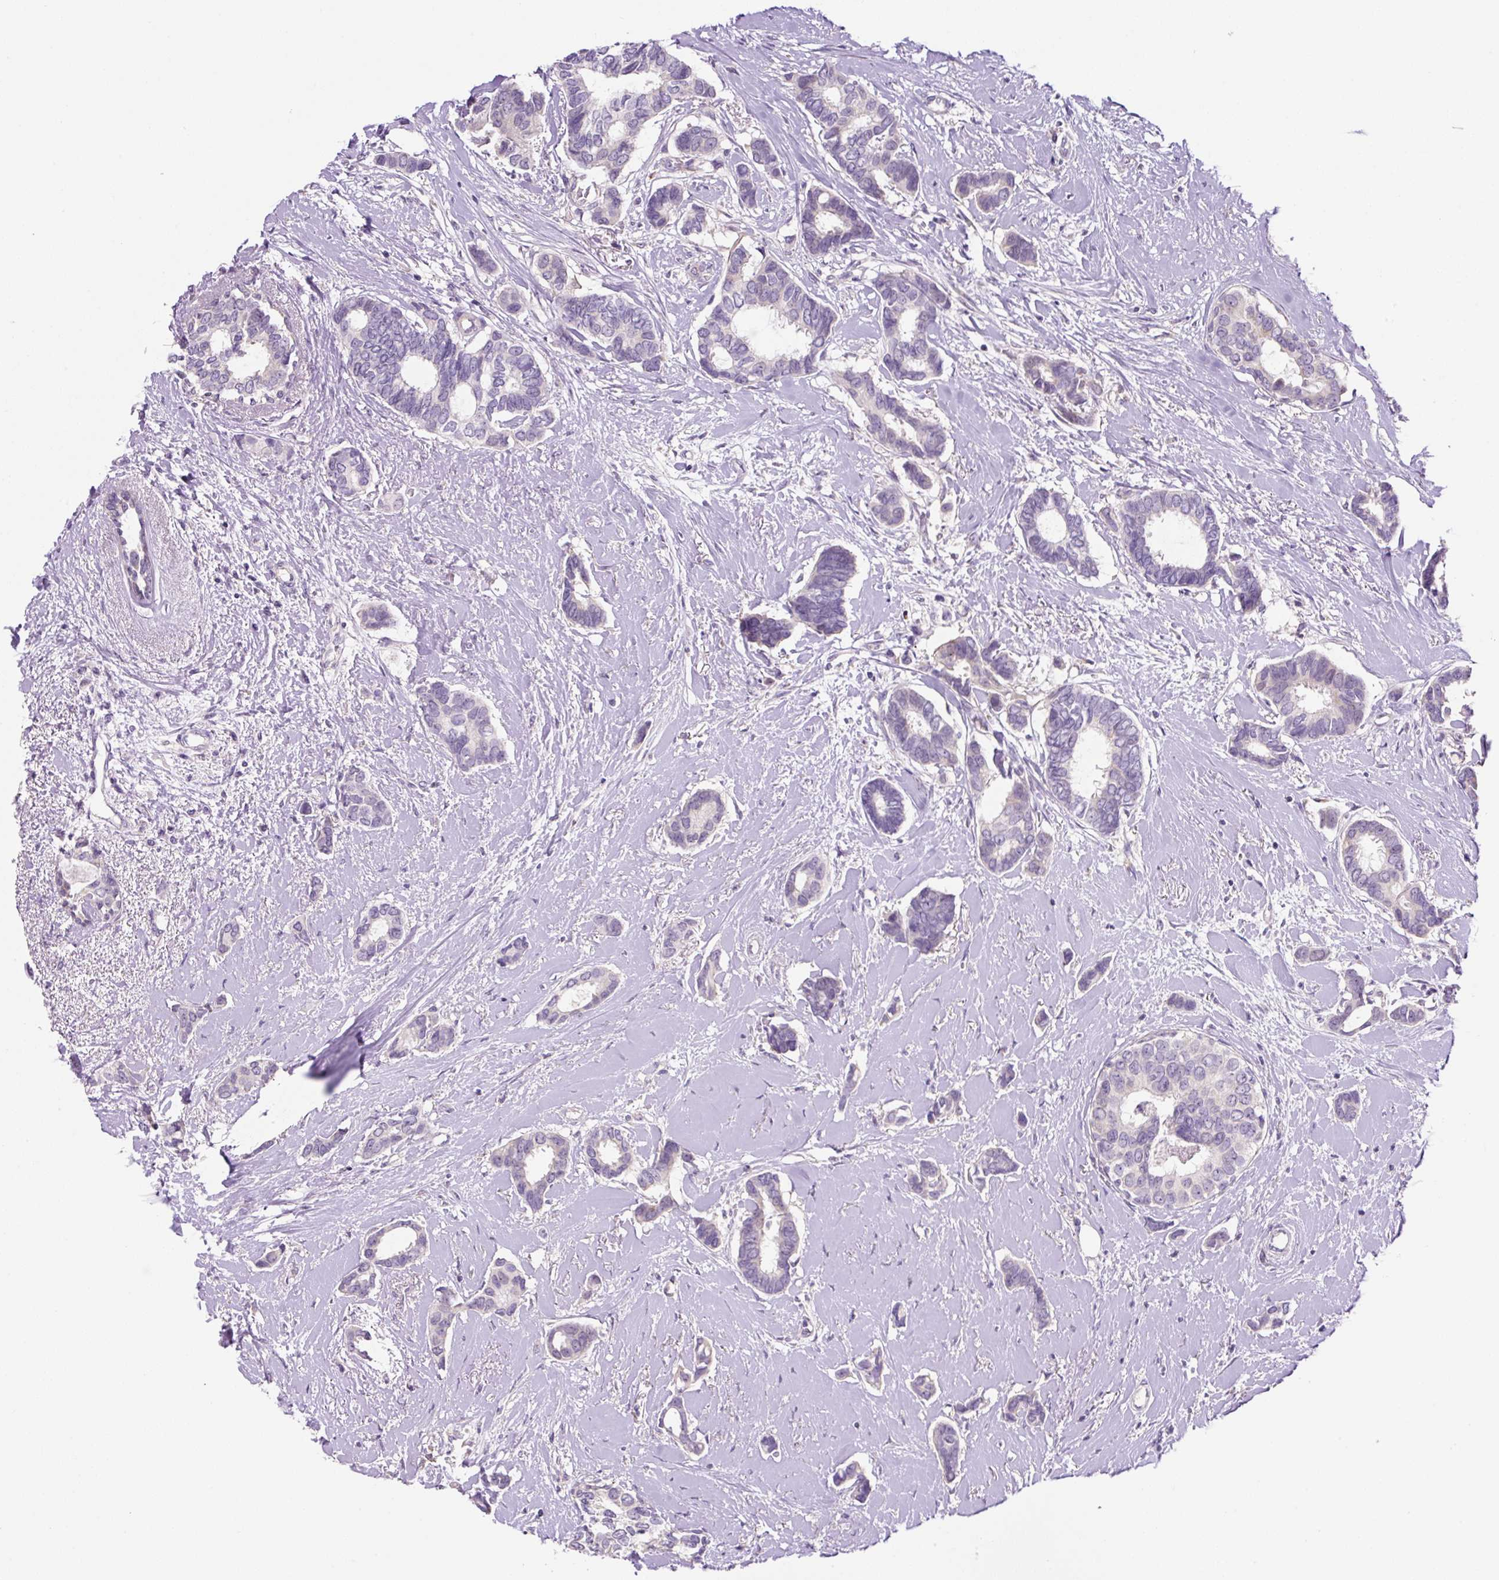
{"staining": {"intensity": "negative", "quantity": "none", "location": "none"}, "tissue": "breast cancer", "cell_type": "Tumor cells", "image_type": "cancer", "snomed": [{"axis": "morphology", "description": "Duct carcinoma"}, {"axis": "topography", "description": "Breast"}], "caption": "Immunohistochemistry of human breast infiltrating ductal carcinoma shows no expression in tumor cells. (DAB (3,3'-diaminobenzidine) immunohistochemistry visualized using brightfield microscopy, high magnification).", "gene": "OGDHL", "patient": {"sex": "female", "age": 73}}